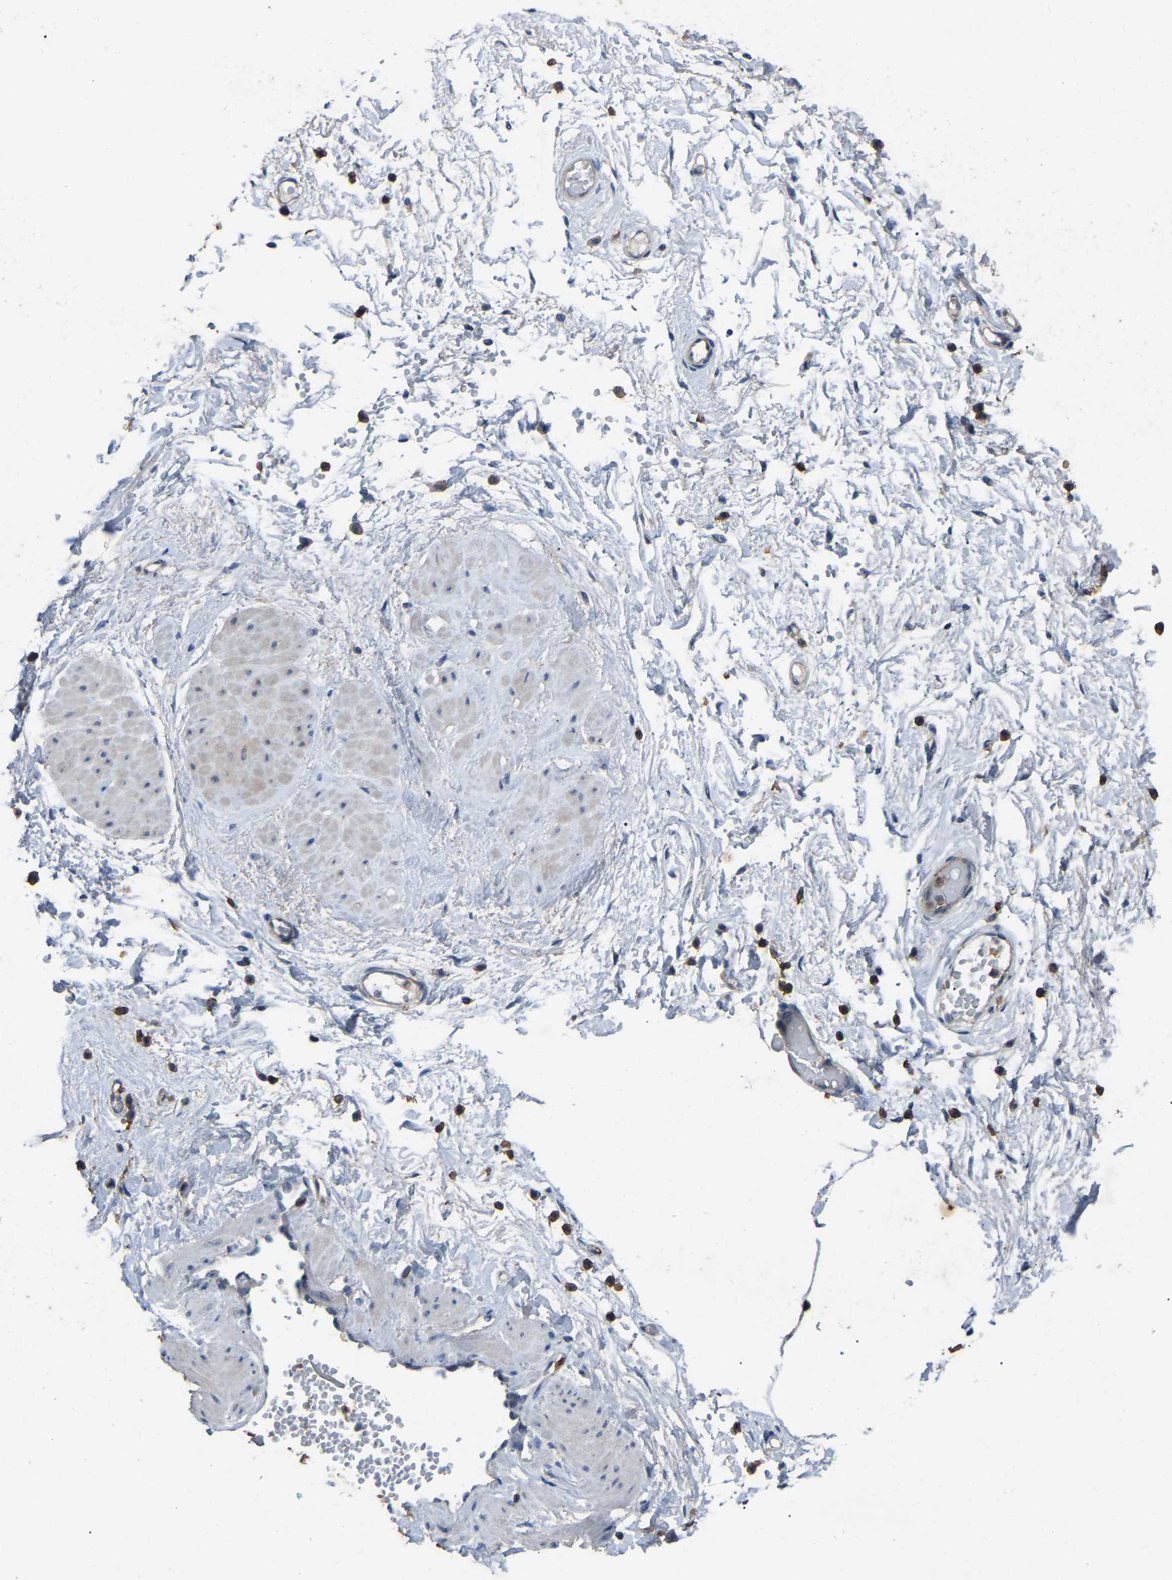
{"staining": {"intensity": "moderate", "quantity": ">75%", "location": "cytoplasmic/membranous"}, "tissue": "adipose tissue", "cell_type": "Adipocytes", "image_type": "normal", "snomed": [{"axis": "morphology", "description": "Normal tissue, NOS"}, {"axis": "topography", "description": "Soft tissue"}, {"axis": "topography", "description": "Vascular tissue"}], "caption": "Immunohistochemistry histopathology image of normal human adipose tissue stained for a protein (brown), which displays medium levels of moderate cytoplasmic/membranous staining in approximately >75% of adipocytes.", "gene": "AIMP1", "patient": {"sex": "female", "age": 35}}